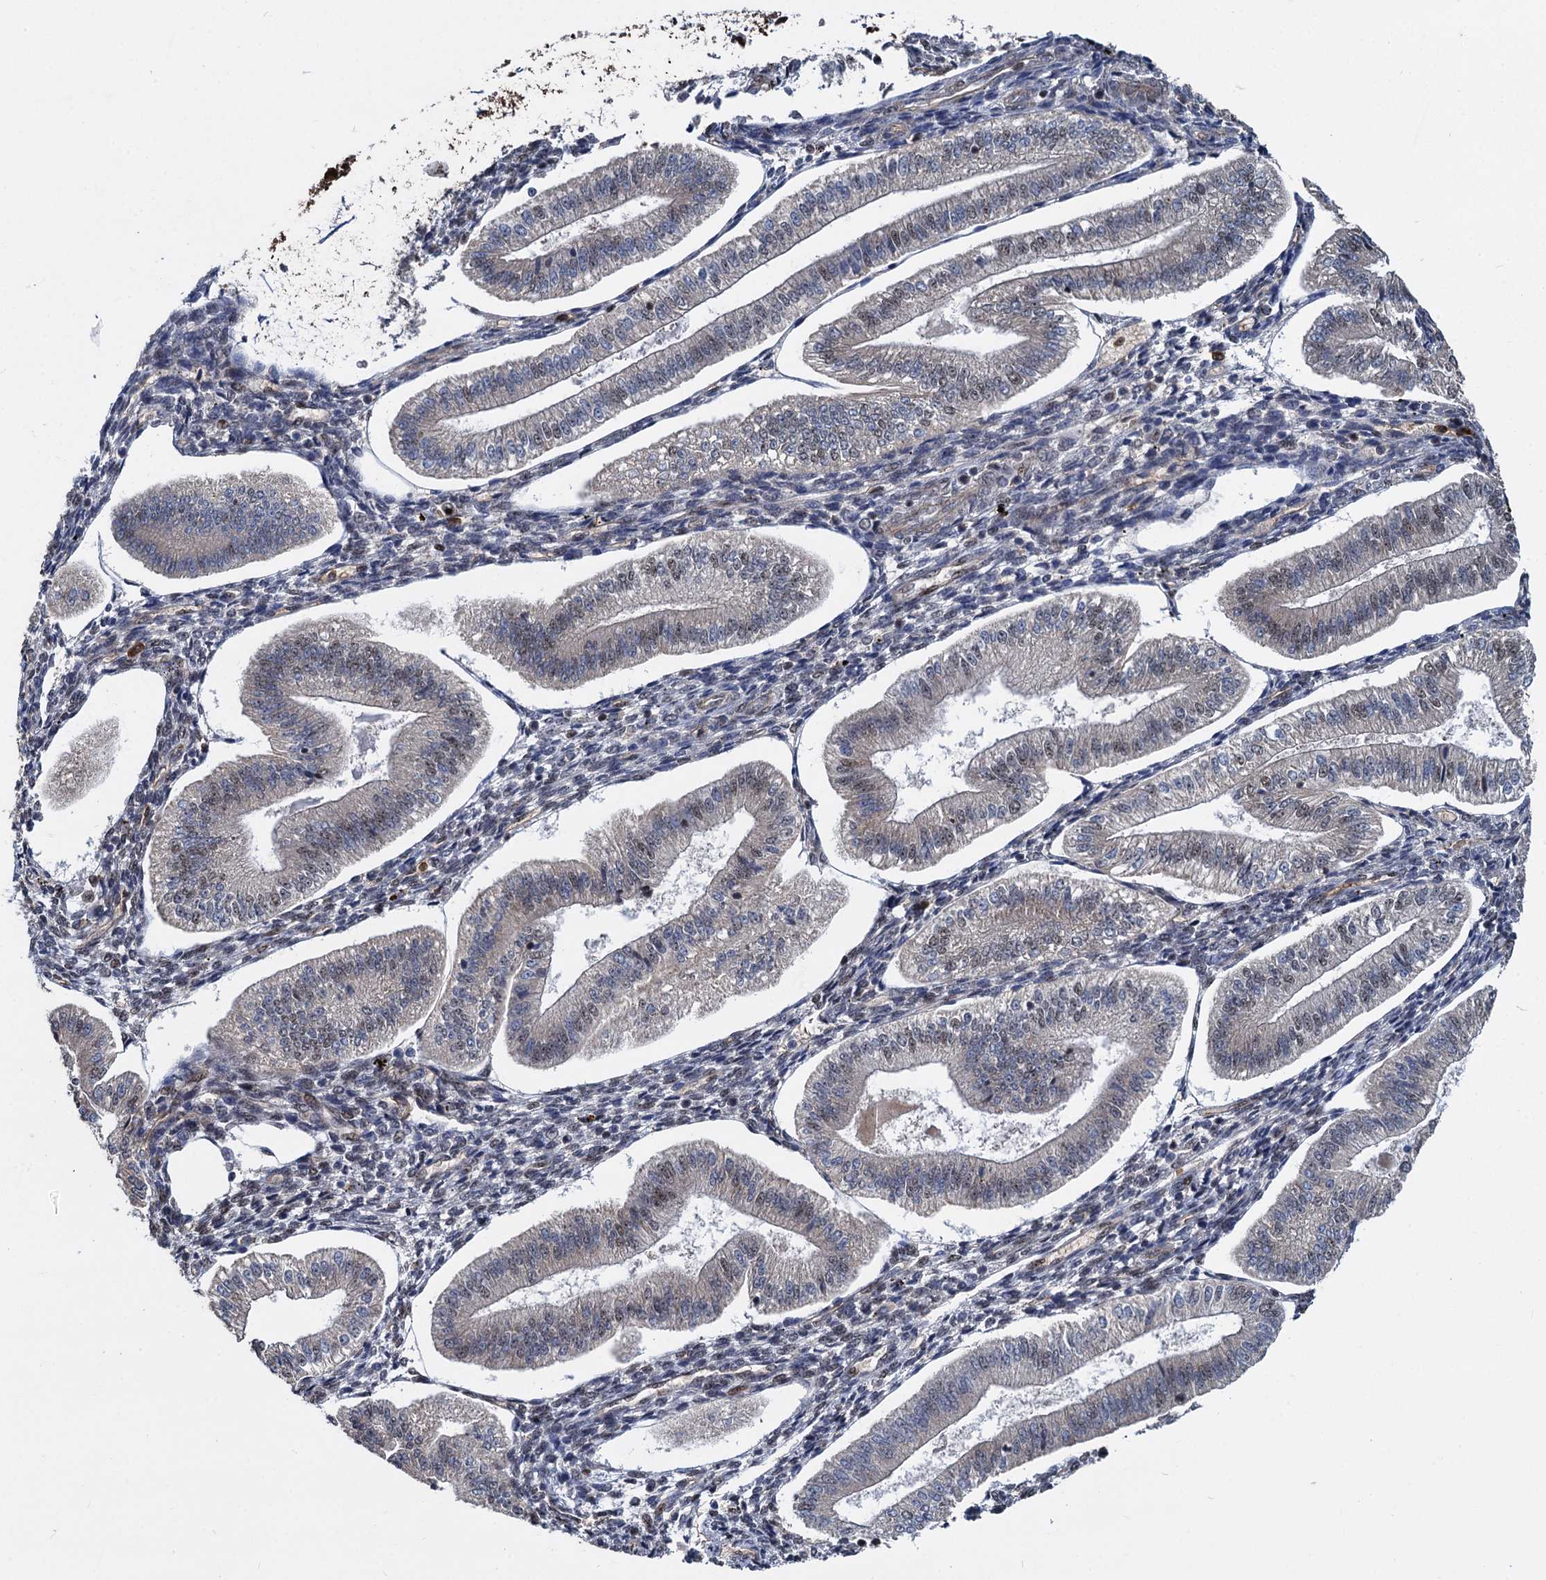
{"staining": {"intensity": "moderate", "quantity": "25%-75%", "location": "nuclear"}, "tissue": "endometrium", "cell_type": "Cells in endometrial stroma", "image_type": "normal", "snomed": [{"axis": "morphology", "description": "Normal tissue, NOS"}, {"axis": "topography", "description": "Endometrium"}], "caption": "A brown stain highlights moderate nuclear positivity of a protein in cells in endometrial stroma of benign endometrium. (IHC, brightfield microscopy, high magnification).", "gene": "ANKRD49", "patient": {"sex": "female", "age": 34}}